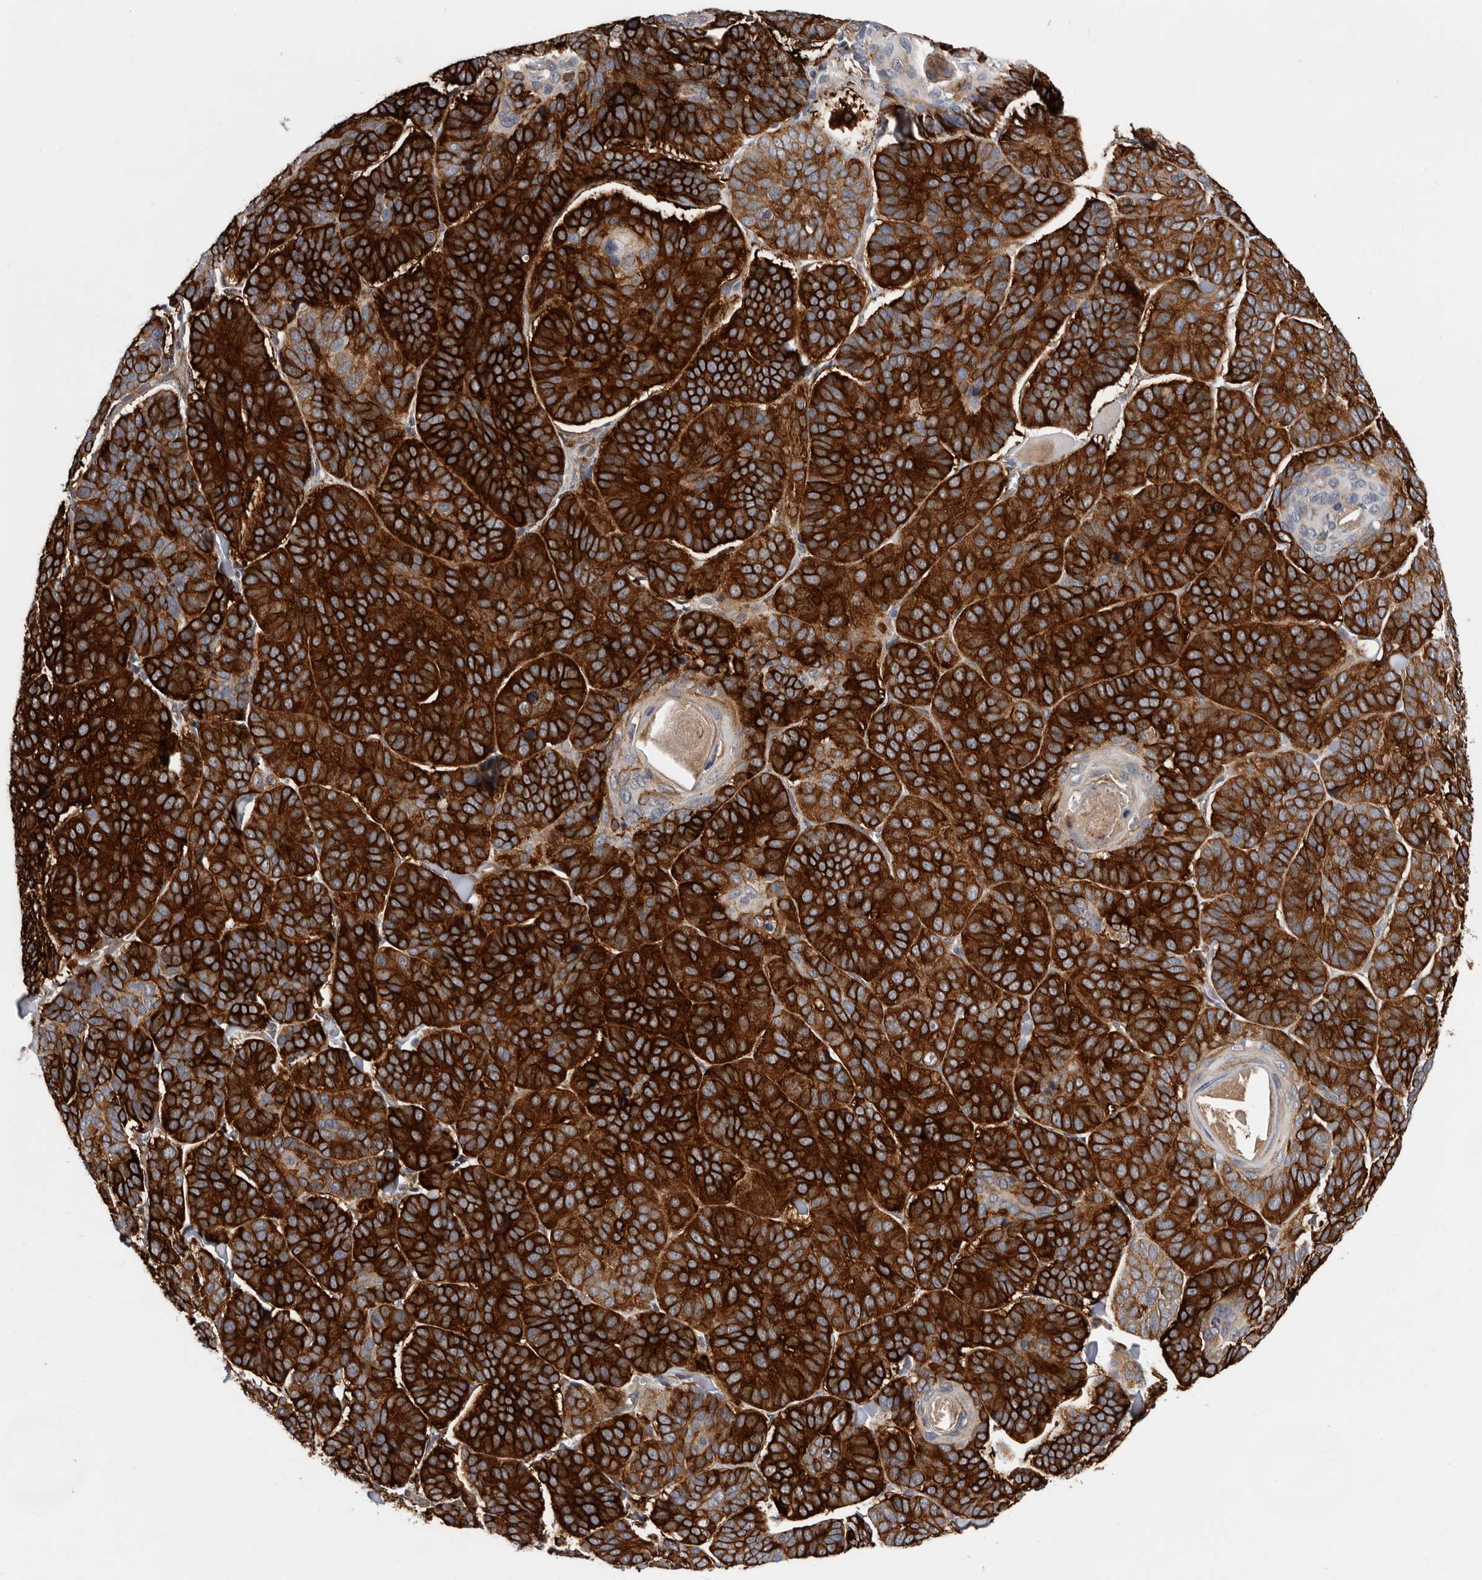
{"staining": {"intensity": "strong", "quantity": ">75%", "location": "cytoplasmic/membranous"}, "tissue": "skin cancer", "cell_type": "Tumor cells", "image_type": "cancer", "snomed": [{"axis": "morphology", "description": "Basal cell carcinoma"}, {"axis": "topography", "description": "Skin"}], "caption": "Basal cell carcinoma (skin) stained with immunohistochemistry displays strong cytoplasmic/membranous expression in about >75% of tumor cells. (DAB = brown stain, brightfield microscopy at high magnification).", "gene": "MTF1", "patient": {"sex": "male", "age": 62}}